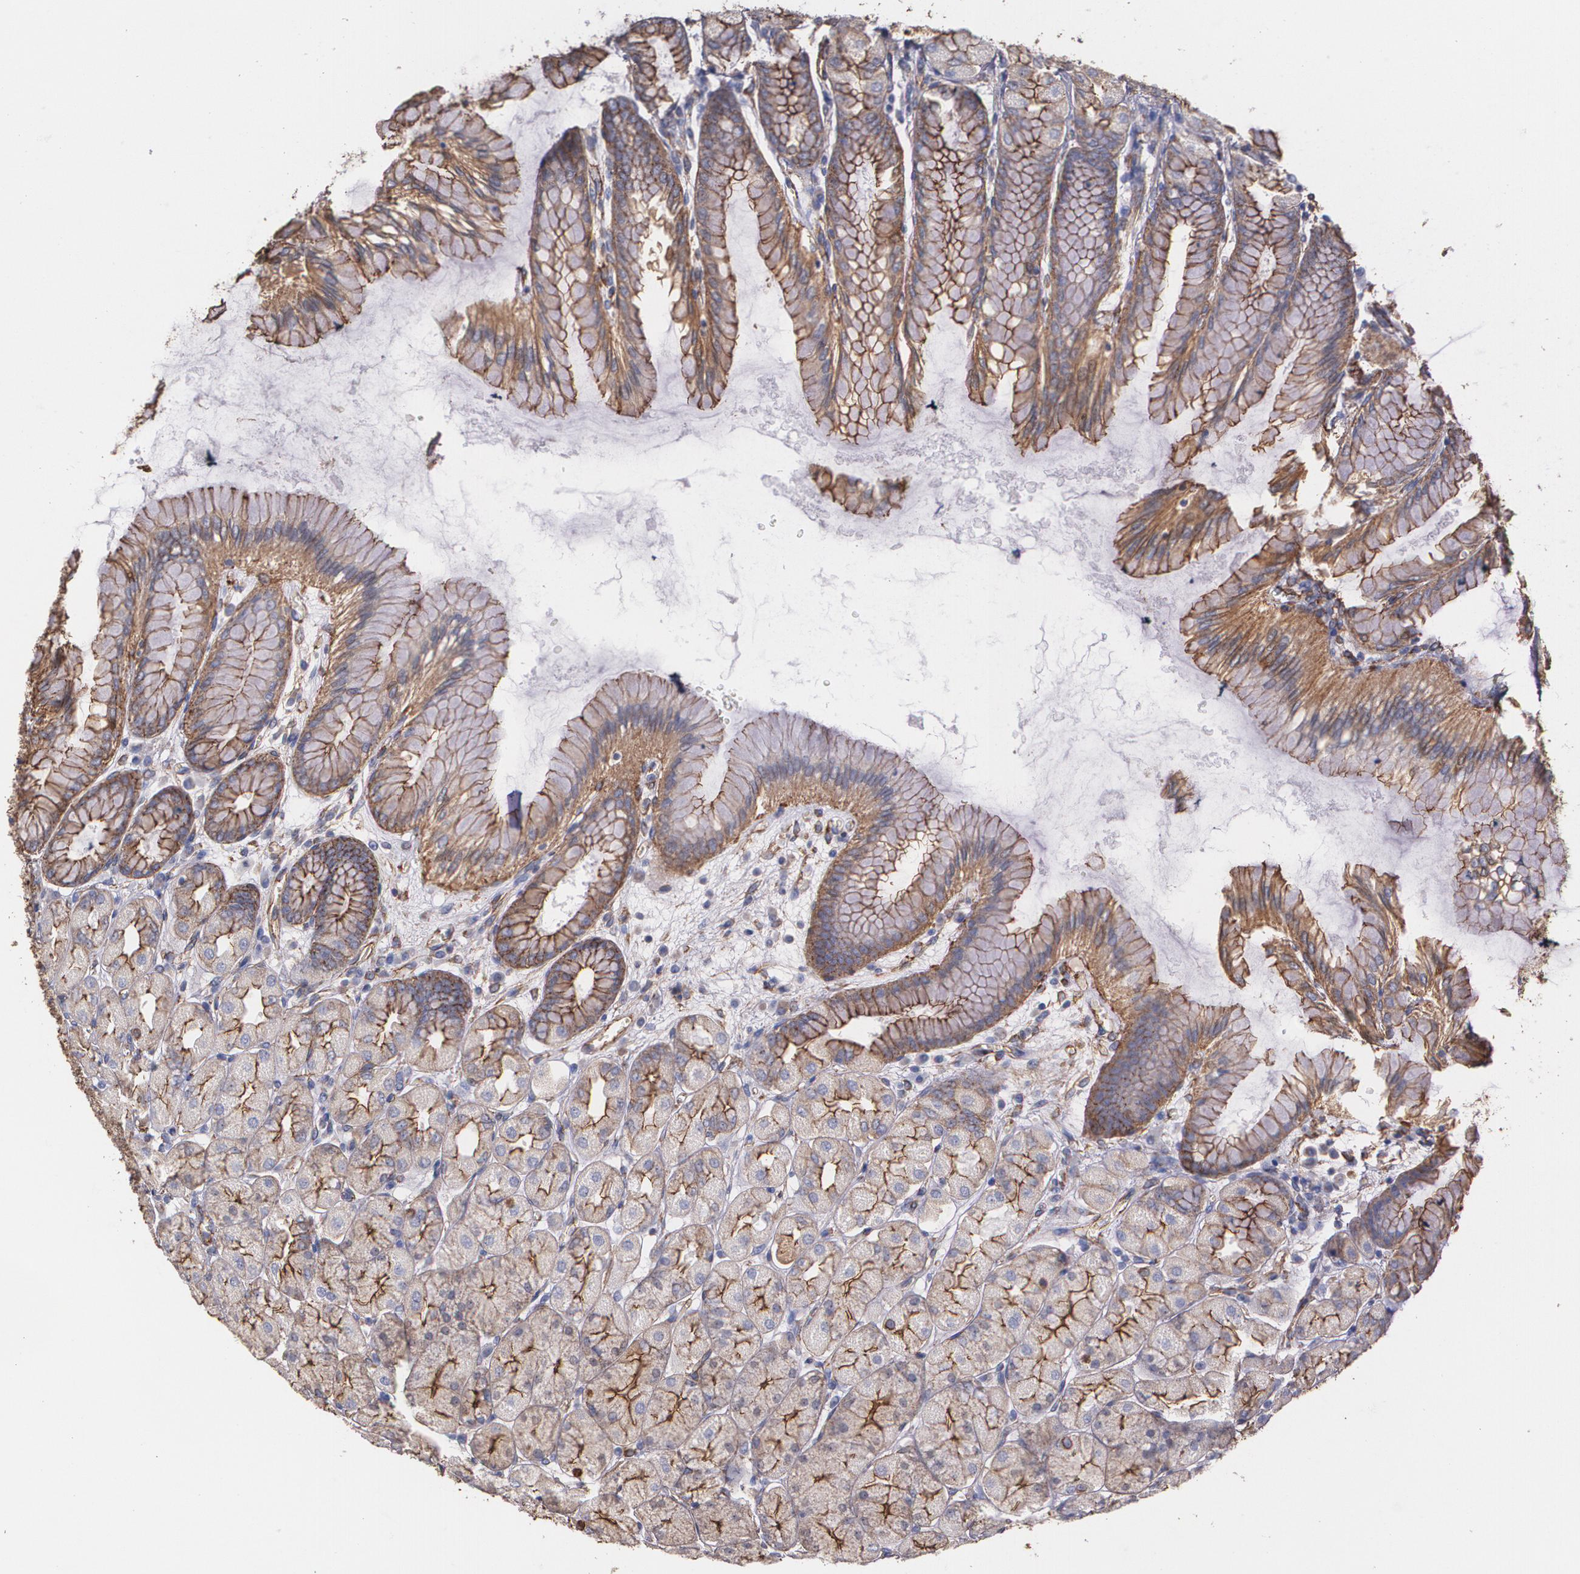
{"staining": {"intensity": "moderate", "quantity": ">75%", "location": "cytoplasmic/membranous"}, "tissue": "stomach", "cell_type": "Glandular cells", "image_type": "normal", "snomed": [{"axis": "morphology", "description": "Normal tissue, NOS"}, {"axis": "topography", "description": "Stomach, upper"}], "caption": "Immunohistochemical staining of benign human stomach exhibits moderate cytoplasmic/membranous protein expression in approximately >75% of glandular cells. The staining was performed using DAB, with brown indicating positive protein expression. Nuclei are stained blue with hematoxylin.", "gene": "TJP1", "patient": {"sex": "female", "age": 56}}